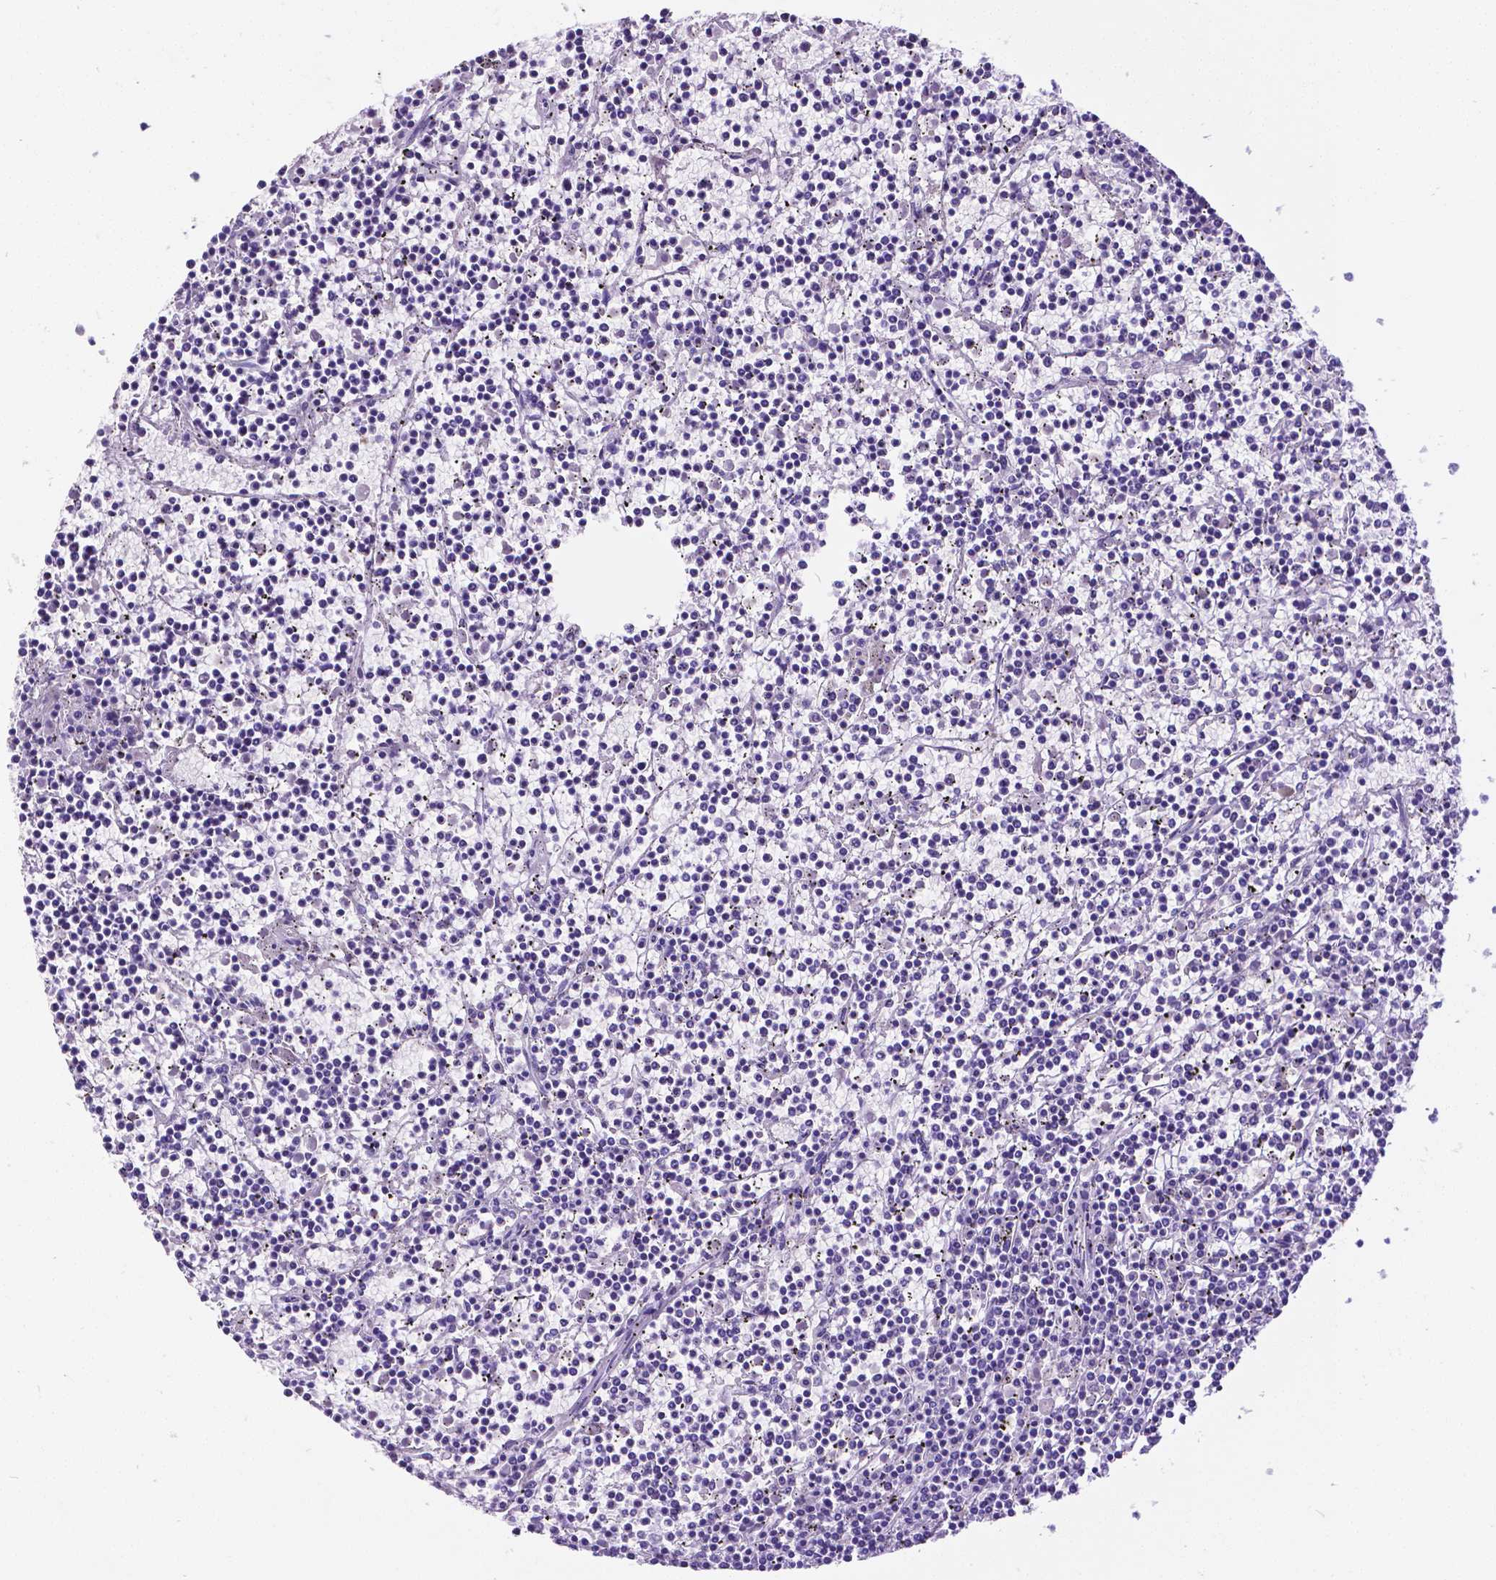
{"staining": {"intensity": "negative", "quantity": "none", "location": "none"}, "tissue": "lymphoma", "cell_type": "Tumor cells", "image_type": "cancer", "snomed": [{"axis": "morphology", "description": "Malignant lymphoma, non-Hodgkin's type, Low grade"}, {"axis": "topography", "description": "Spleen"}], "caption": "There is no significant positivity in tumor cells of malignant lymphoma, non-Hodgkin's type (low-grade).", "gene": "SATB2", "patient": {"sex": "female", "age": 19}}